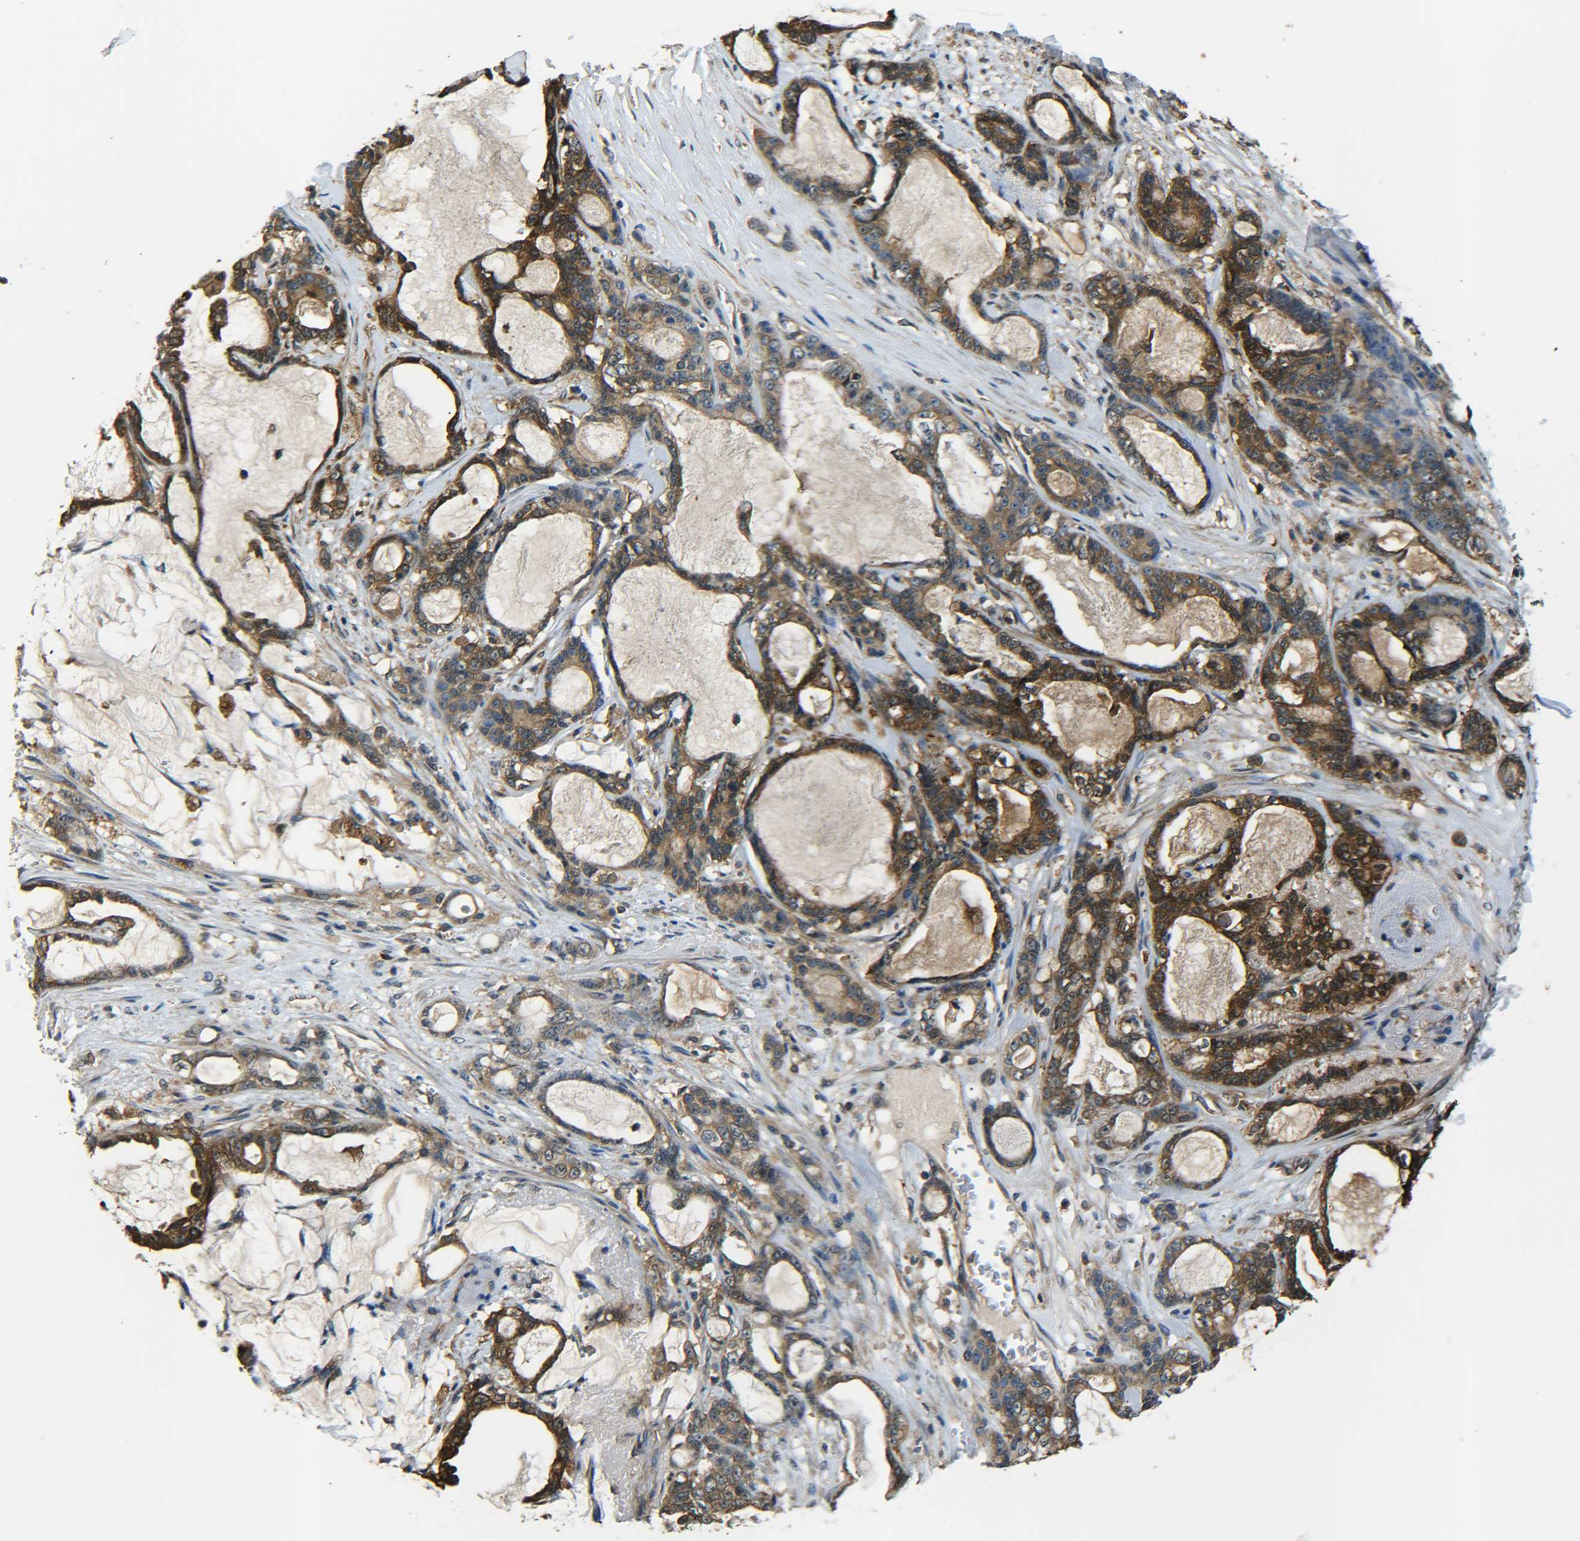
{"staining": {"intensity": "strong", "quantity": ">75%", "location": "cytoplasmic/membranous"}, "tissue": "pancreatic cancer", "cell_type": "Tumor cells", "image_type": "cancer", "snomed": [{"axis": "morphology", "description": "Adenocarcinoma, NOS"}, {"axis": "topography", "description": "Pancreas"}], "caption": "Protein staining displays strong cytoplasmic/membranous positivity in approximately >75% of tumor cells in pancreatic adenocarcinoma.", "gene": "PREB", "patient": {"sex": "female", "age": 73}}